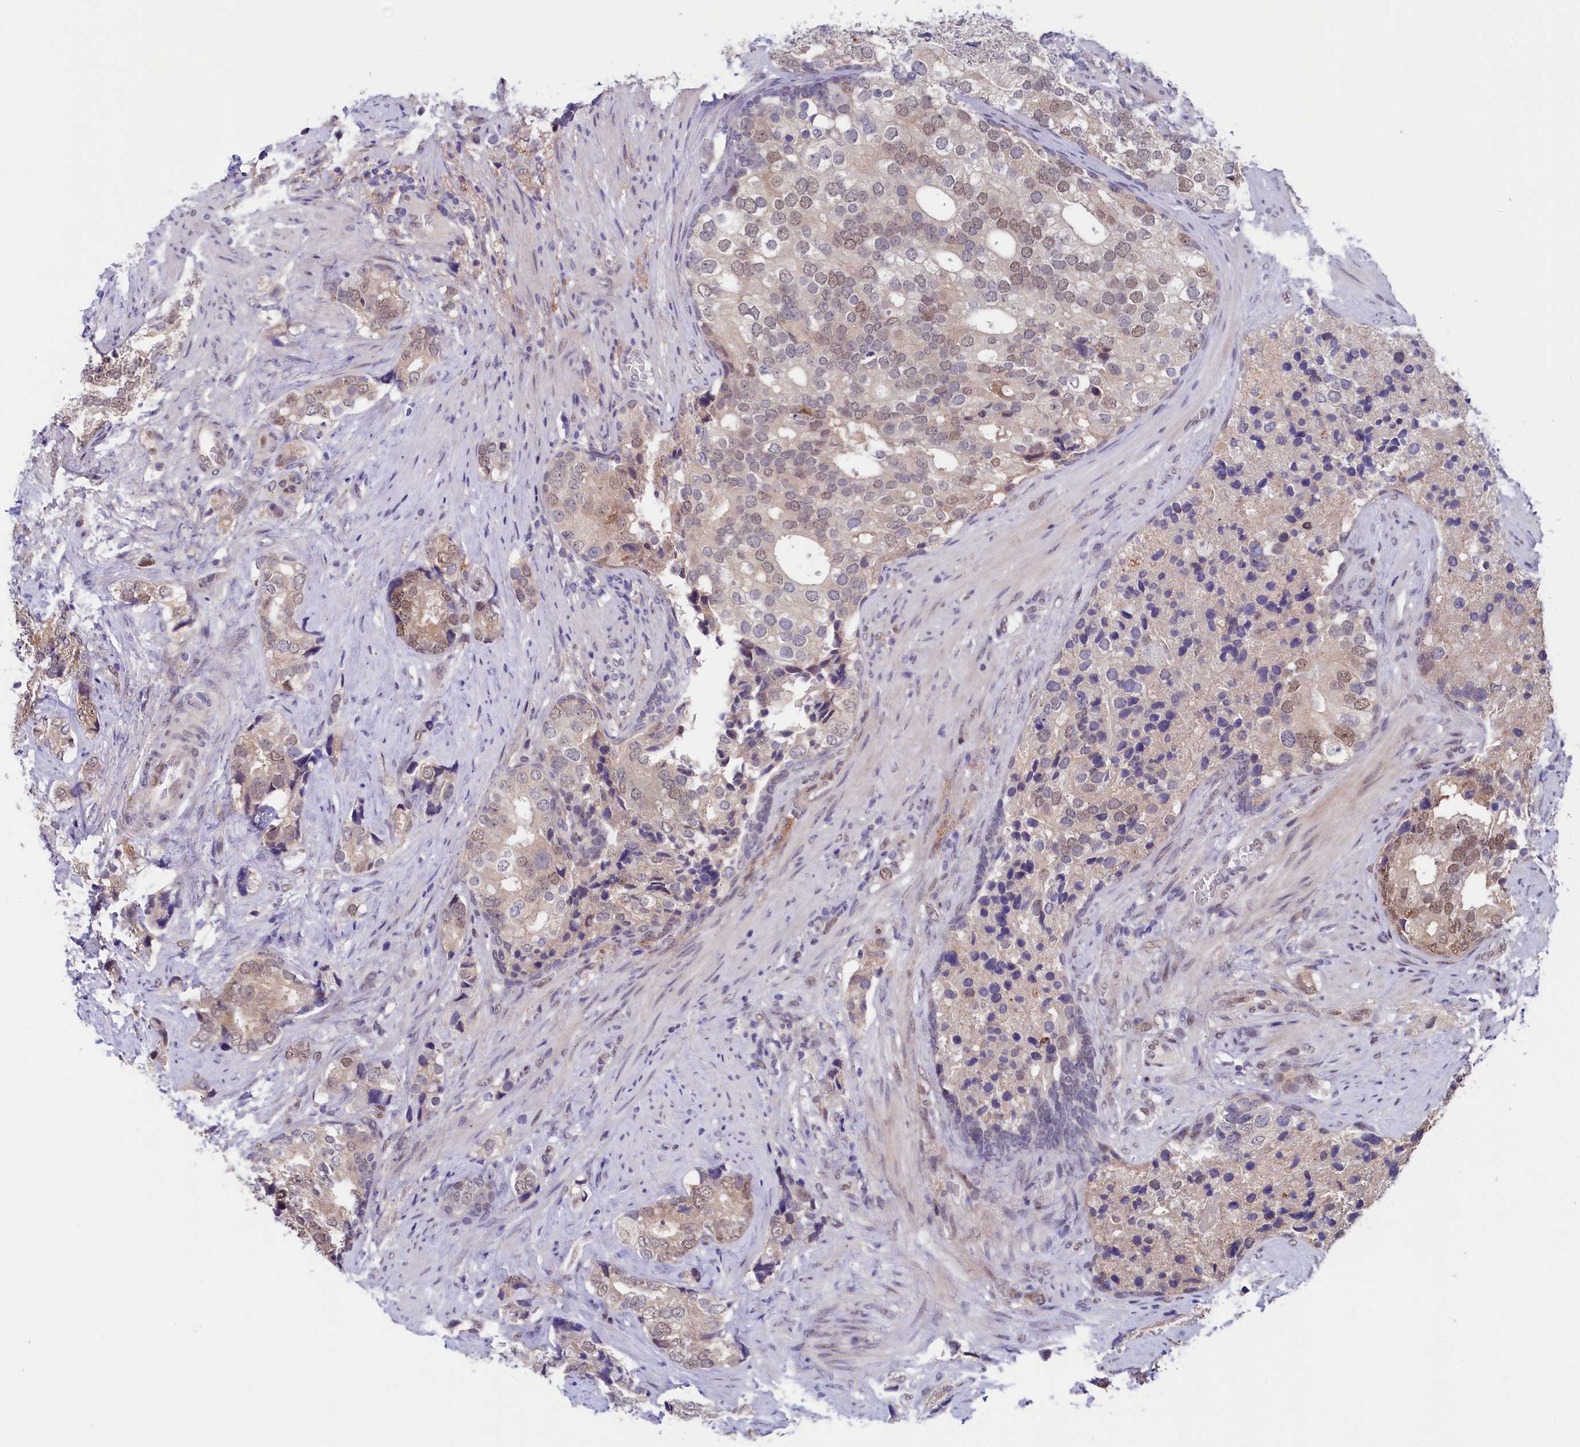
{"staining": {"intensity": "moderate", "quantity": "25%-75%", "location": "nuclear"}, "tissue": "prostate cancer", "cell_type": "Tumor cells", "image_type": "cancer", "snomed": [{"axis": "morphology", "description": "Adenocarcinoma, High grade"}, {"axis": "topography", "description": "Prostate"}], "caption": "DAB immunohistochemical staining of prostate cancer shows moderate nuclear protein staining in about 25%-75% of tumor cells.", "gene": "FLYWCH2", "patient": {"sex": "male", "age": 75}}